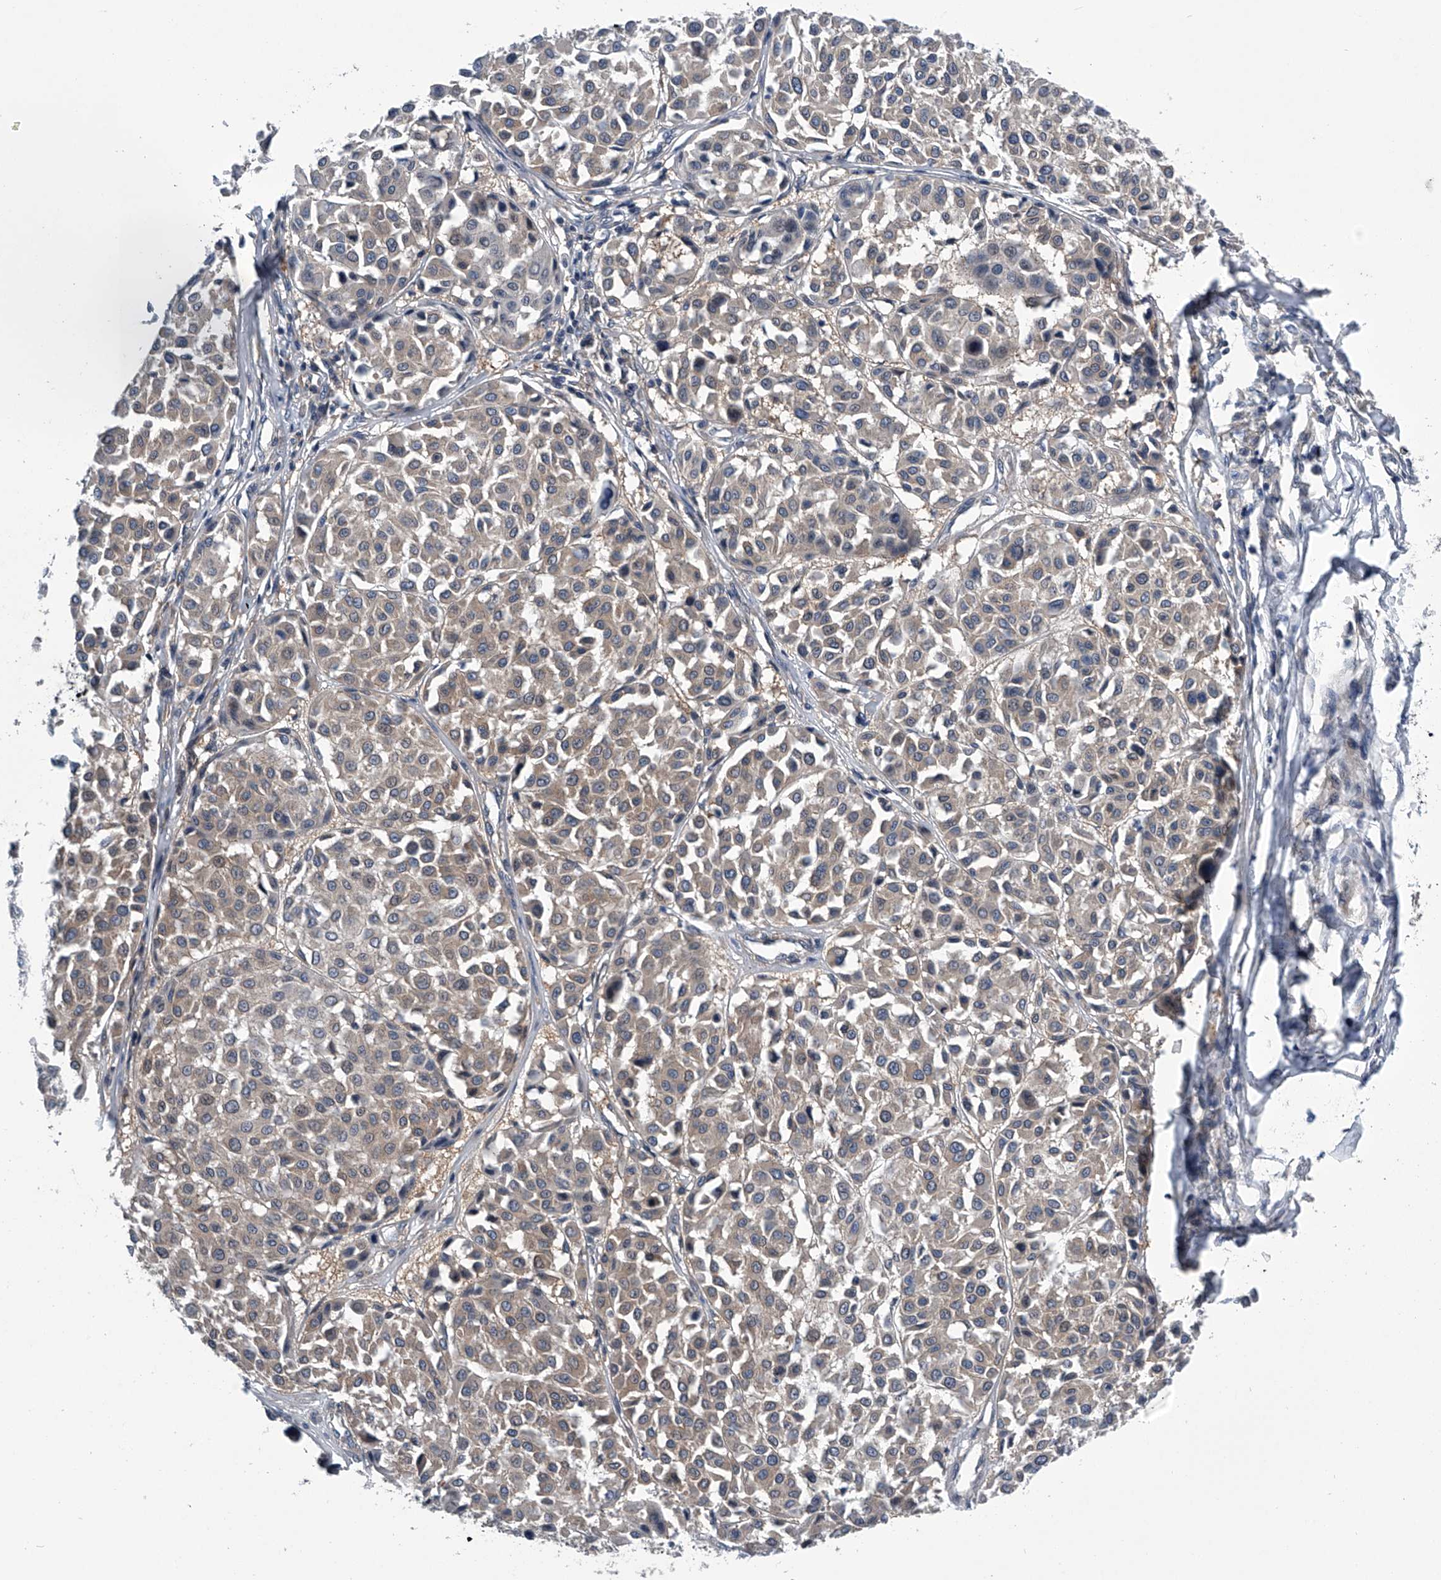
{"staining": {"intensity": "weak", "quantity": "25%-75%", "location": "cytoplasmic/membranous"}, "tissue": "melanoma", "cell_type": "Tumor cells", "image_type": "cancer", "snomed": [{"axis": "morphology", "description": "Malignant melanoma, Metastatic site"}, {"axis": "topography", "description": "Soft tissue"}], "caption": "This micrograph exhibits melanoma stained with immunohistochemistry to label a protein in brown. The cytoplasmic/membranous of tumor cells show weak positivity for the protein. Nuclei are counter-stained blue.", "gene": "PPP2R5D", "patient": {"sex": "male", "age": 41}}